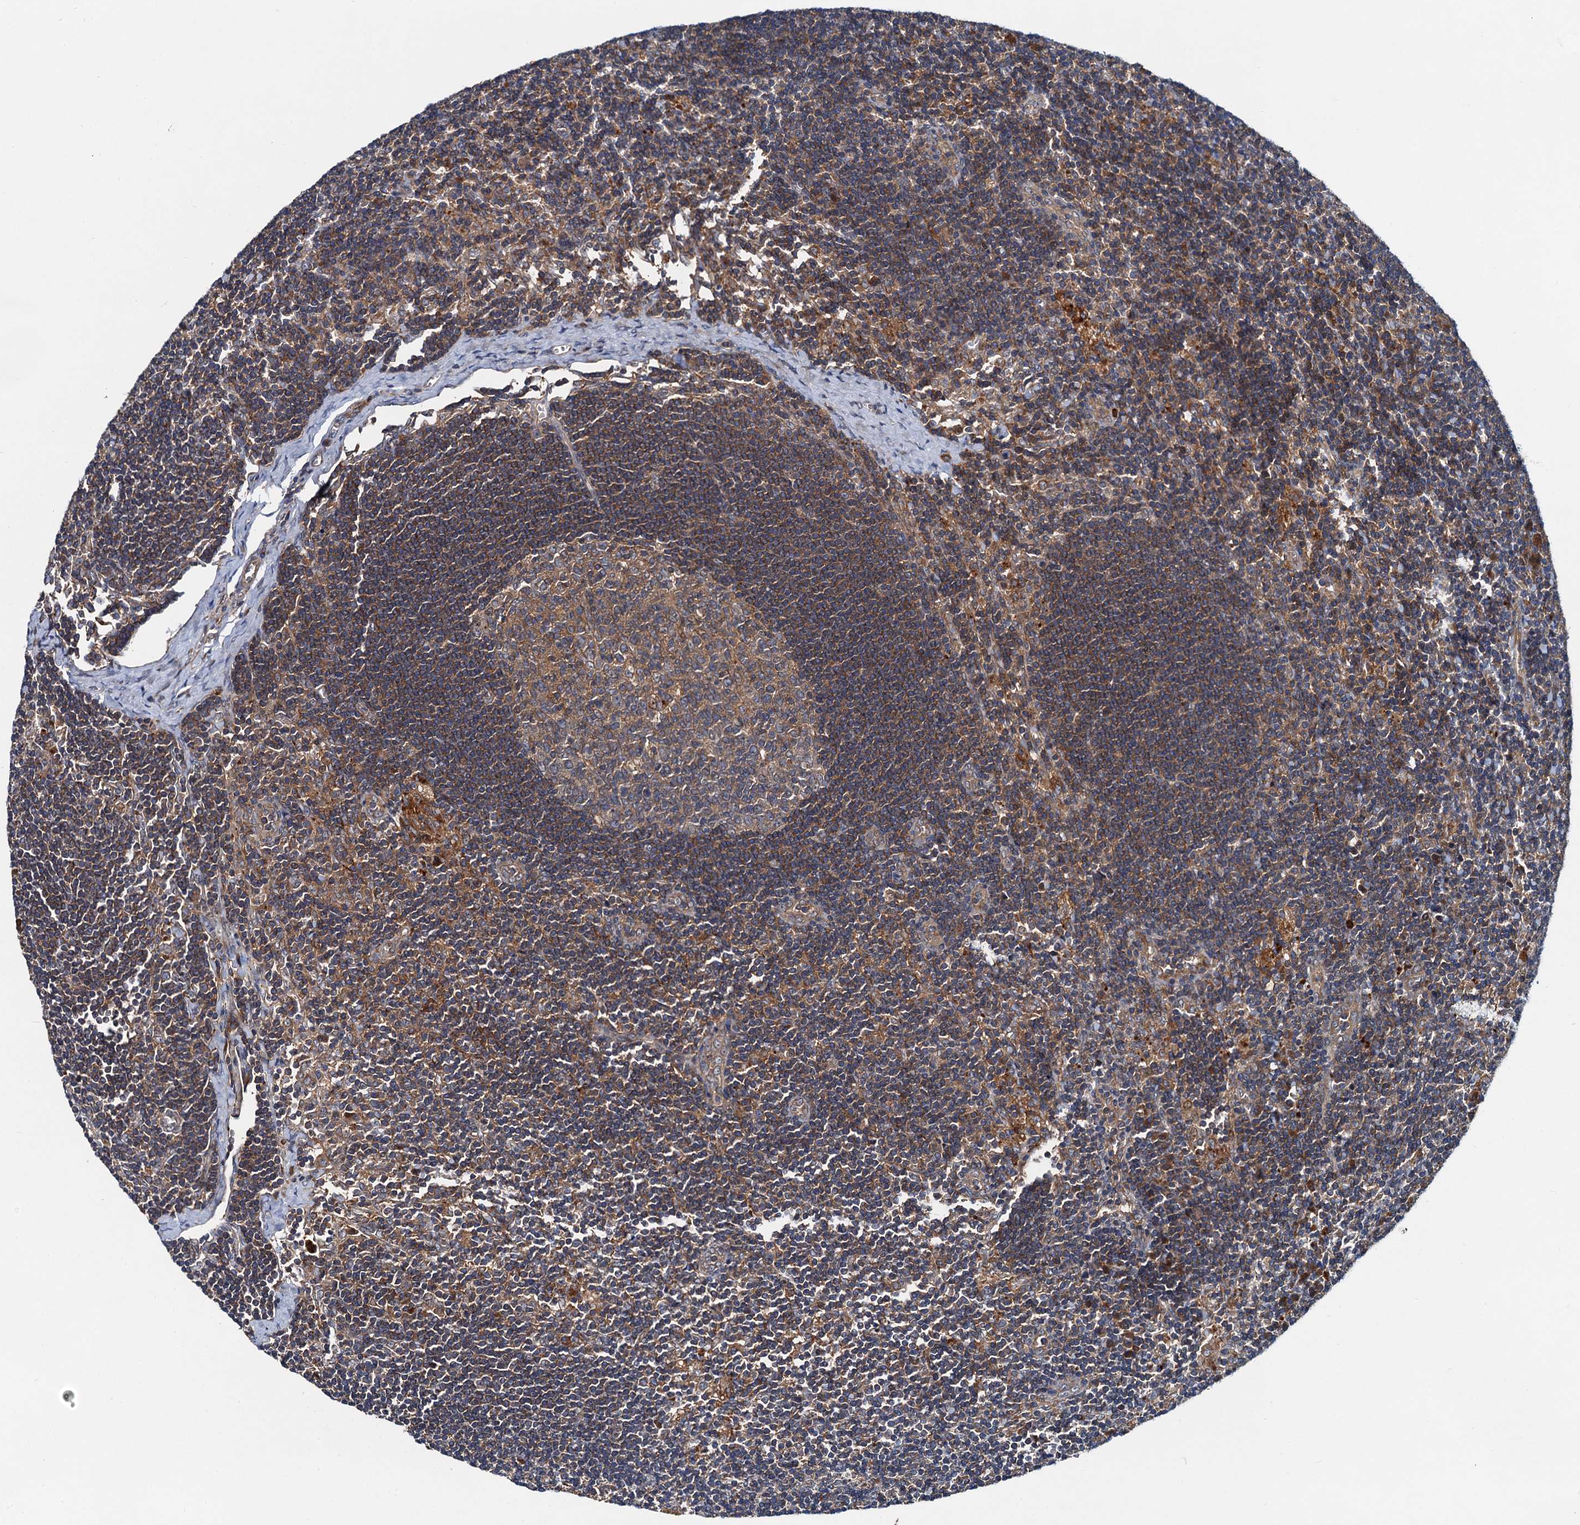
{"staining": {"intensity": "moderate", "quantity": ">75%", "location": "cytoplasmic/membranous"}, "tissue": "lymph node", "cell_type": "Germinal center cells", "image_type": "normal", "snomed": [{"axis": "morphology", "description": "Normal tissue, NOS"}, {"axis": "topography", "description": "Lymph node"}], "caption": "The photomicrograph exhibits a brown stain indicating the presence of a protein in the cytoplasmic/membranous of germinal center cells in lymph node.", "gene": "EFL1", "patient": {"sex": "male", "age": 24}}